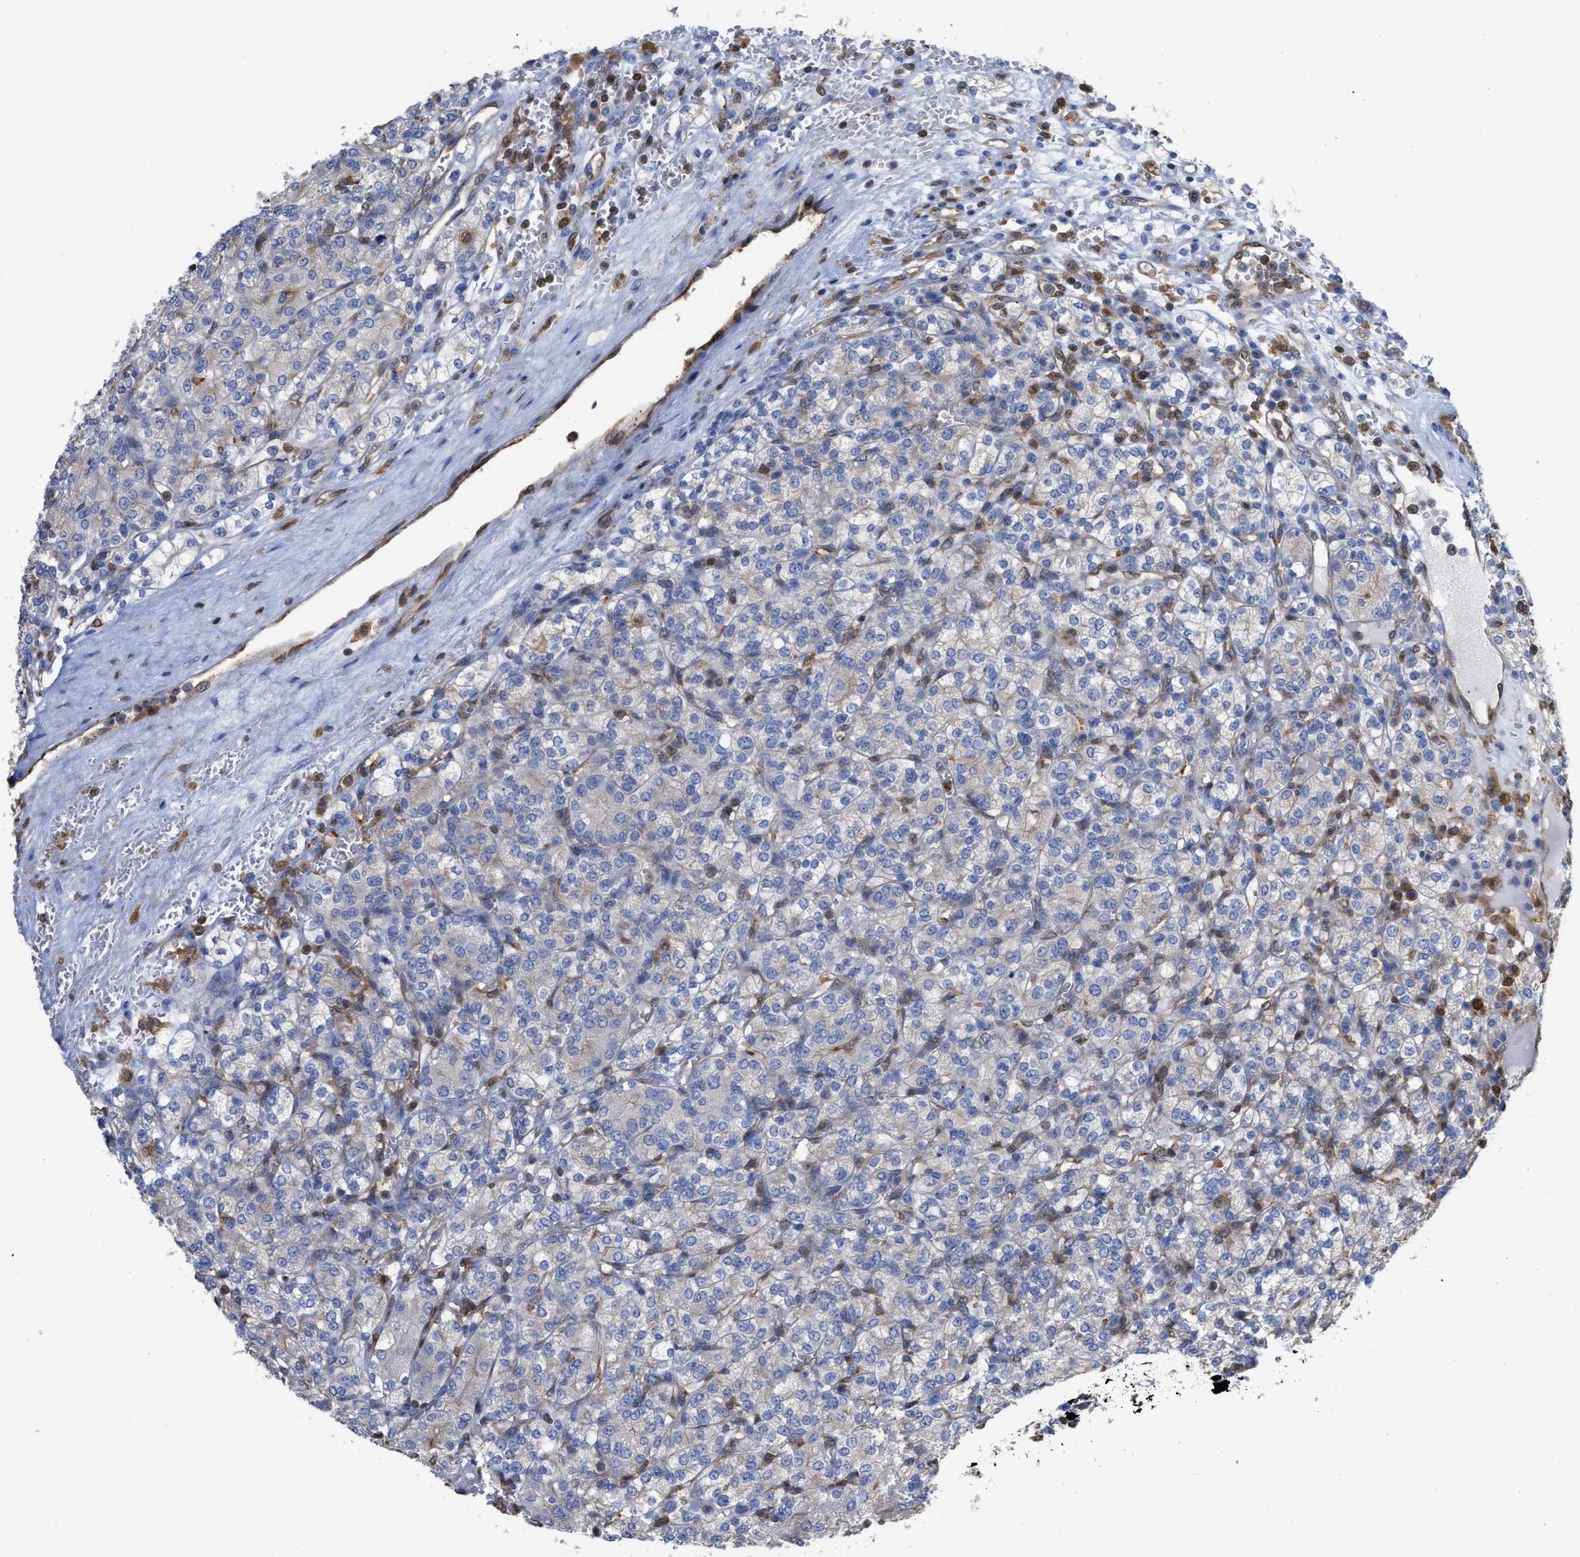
{"staining": {"intensity": "negative", "quantity": "none", "location": "none"}, "tissue": "renal cancer", "cell_type": "Tumor cells", "image_type": "cancer", "snomed": [{"axis": "morphology", "description": "Adenocarcinoma, NOS"}, {"axis": "topography", "description": "Kidney"}], "caption": "High power microscopy micrograph of an immunohistochemistry (IHC) photomicrograph of renal cancer, revealing no significant positivity in tumor cells.", "gene": "GIMAP4", "patient": {"sex": "male", "age": 77}}